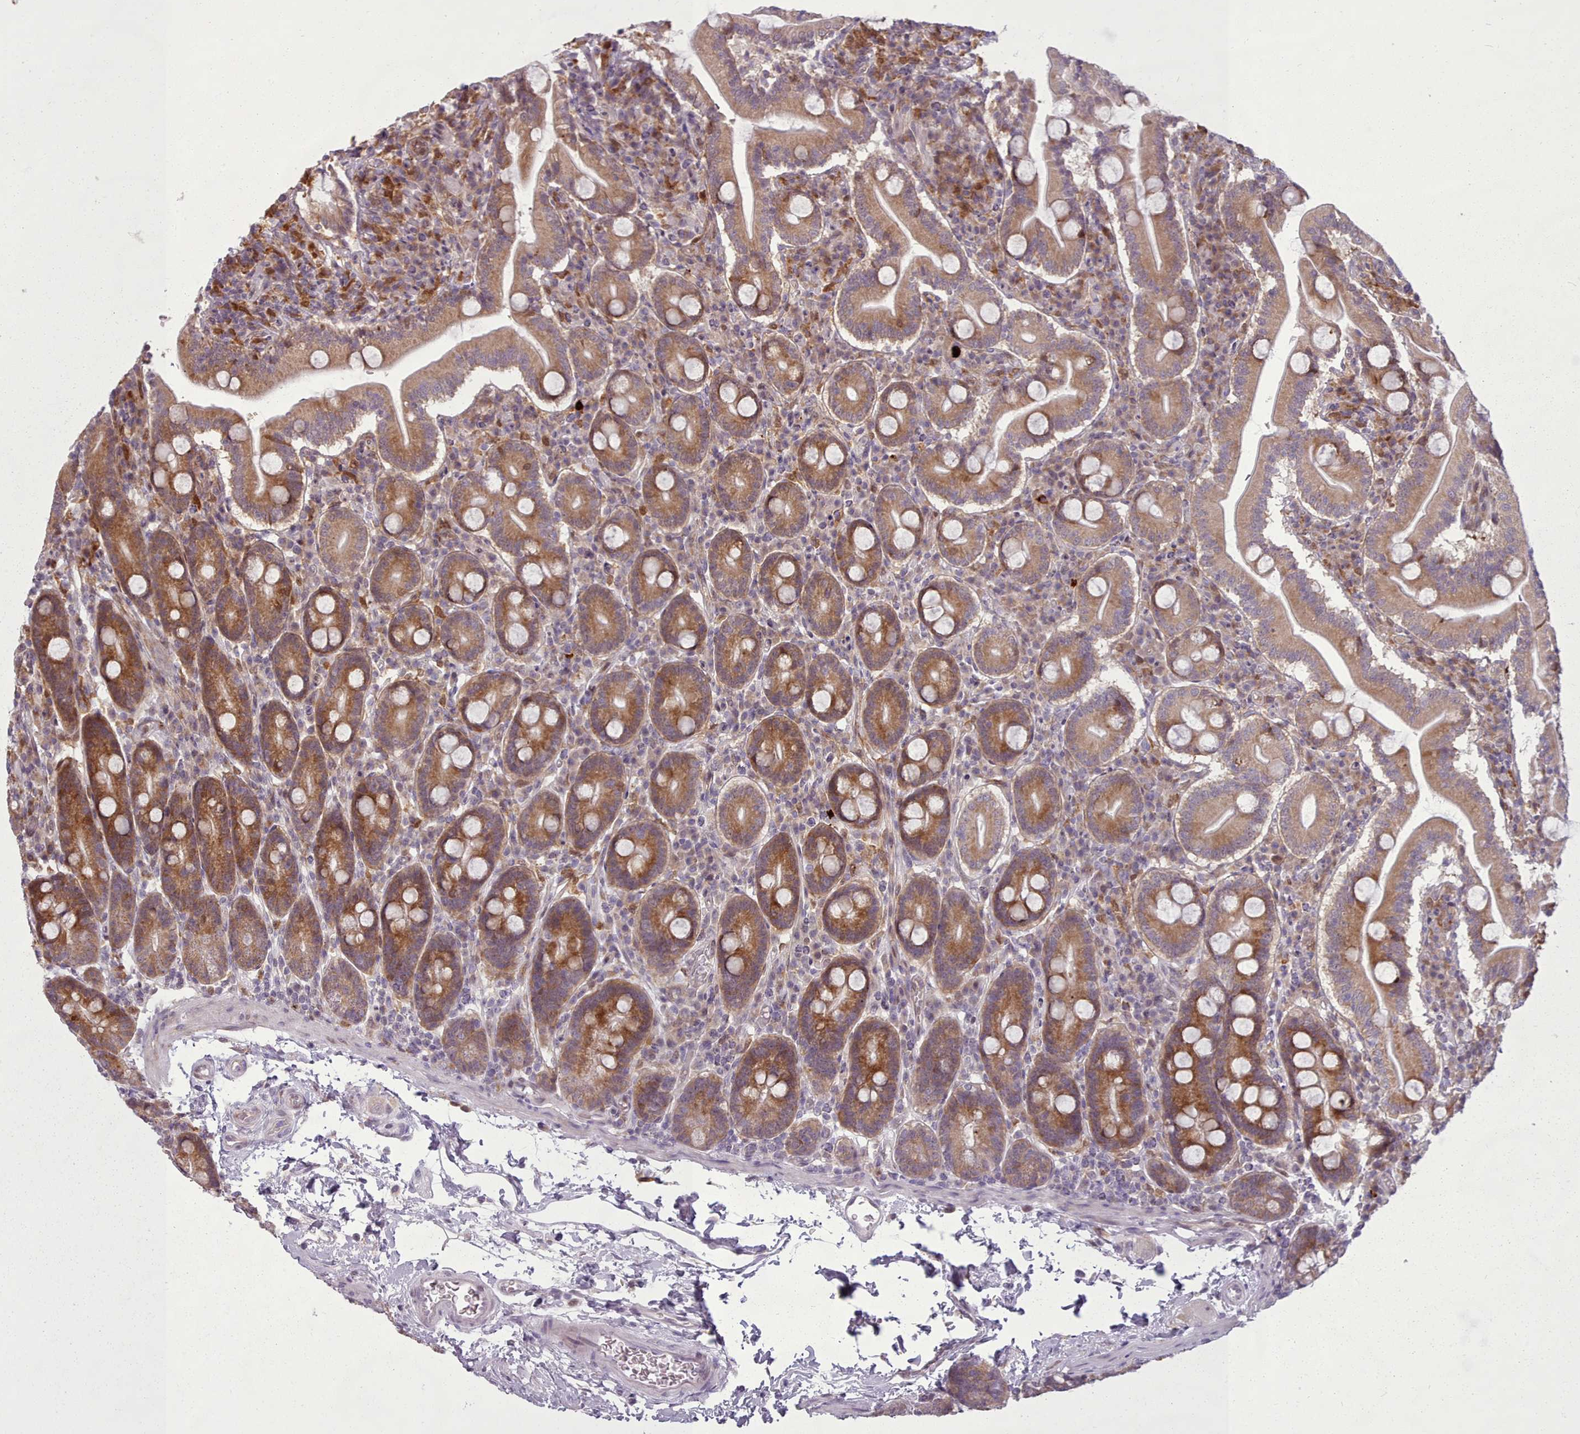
{"staining": {"intensity": "strong", "quantity": ">75%", "location": "cytoplasmic/membranous"}, "tissue": "duodenum", "cell_type": "Glandular cells", "image_type": "normal", "snomed": [{"axis": "morphology", "description": "Normal tissue, NOS"}, {"axis": "topography", "description": "Duodenum"}], "caption": "IHC photomicrograph of unremarkable duodenum stained for a protein (brown), which displays high levels of strong cytoplasmic/membranous positivity in approximately >75% of glandular cells.", "gene": "LGALS9B", "patient": {"sex": "male", "age": 35}}